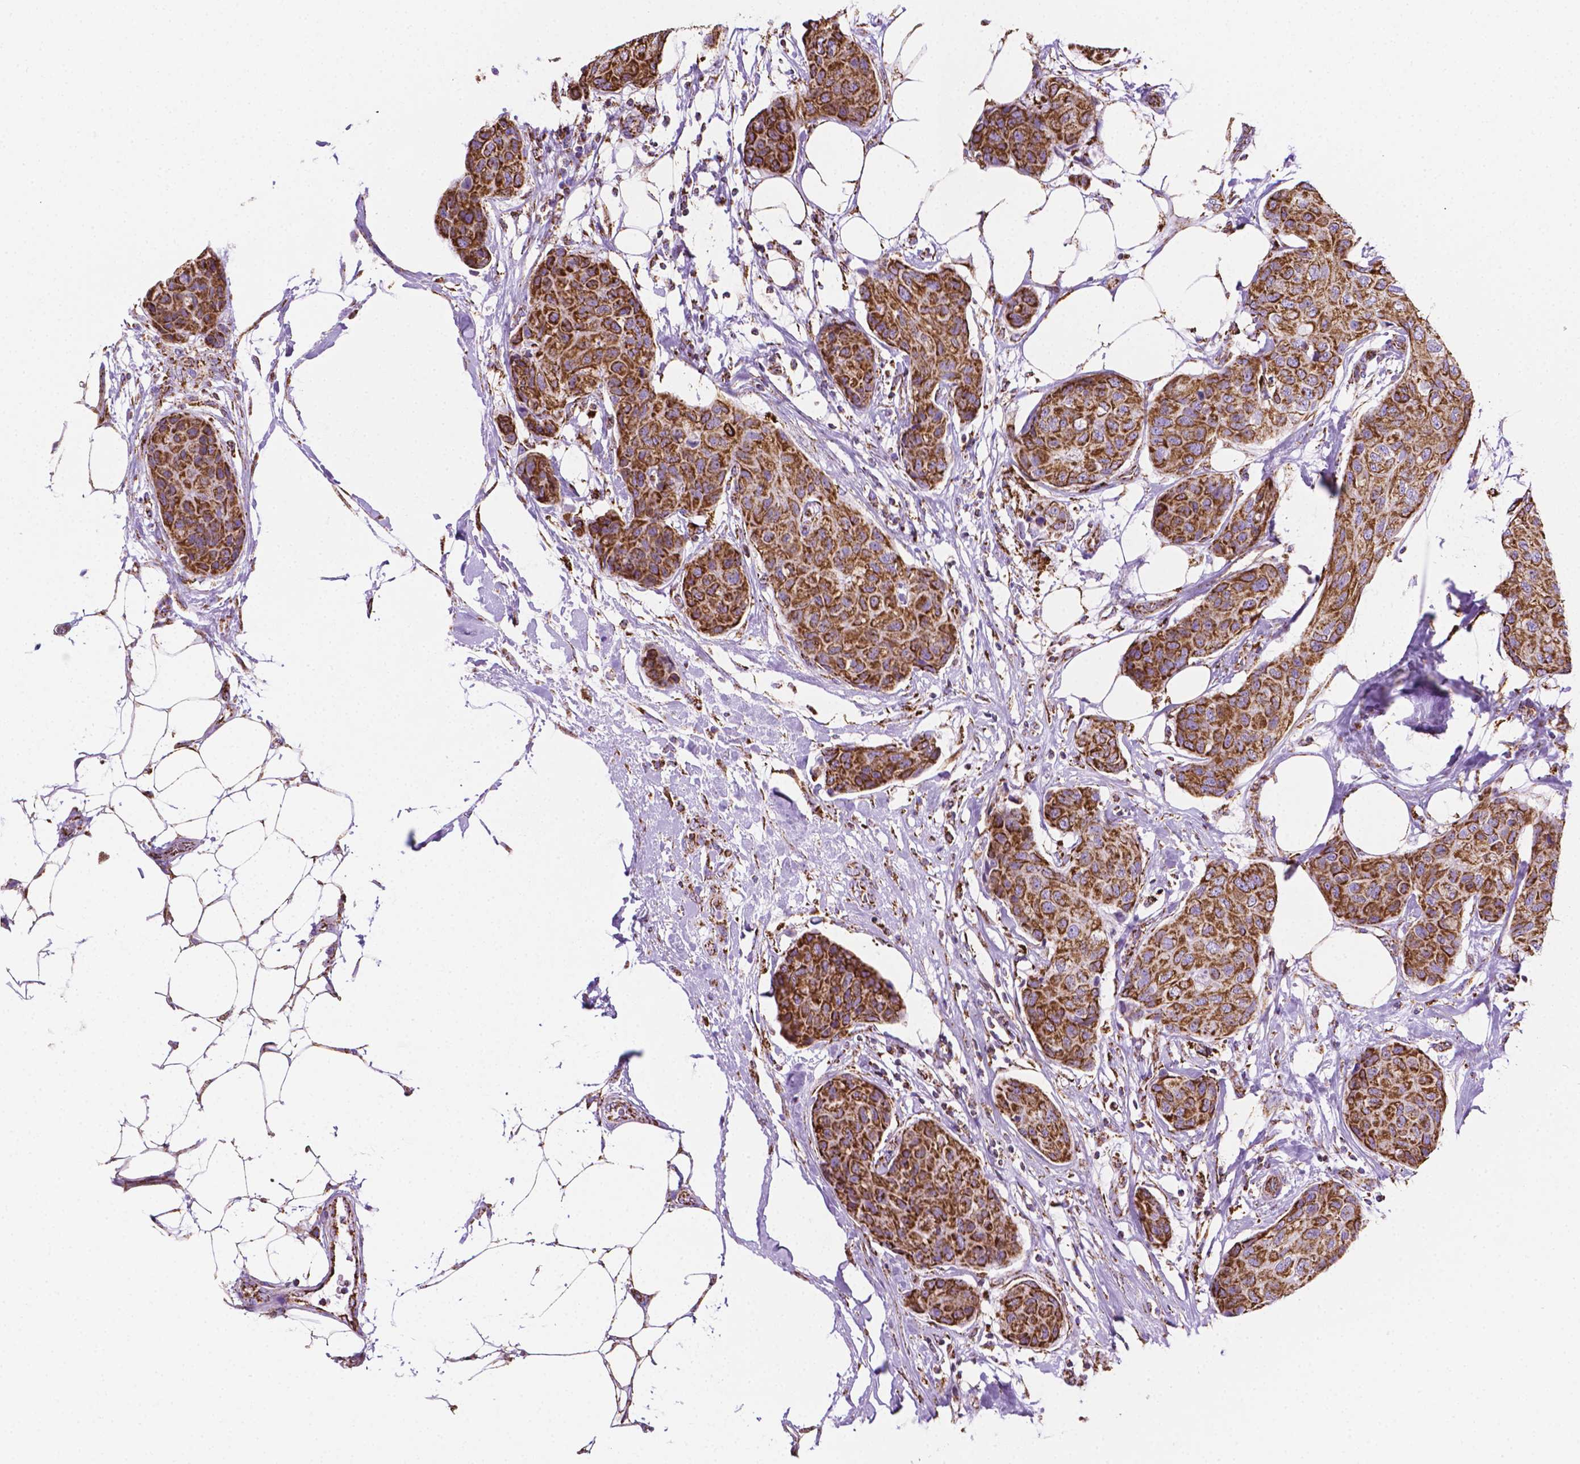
{"staining": {"intensity": "strong", "quantity": ">75%", "location": "cytoplasmic/membranous"}, "tissue": "breast cancer", "cell_type": "Tumor cells", "image_type": "cancer", "snomed": [{"axis": "morphology", "description": "Duct carcinoma"}, {"axis": "topography", "description": "Breast"}], "caption": "Immunohistochemistry (IHC) photomicrograph of breast infiltrating ductal carcinoma stained for a protein (brown), which shows high levels of strong cytoplasmic/membranous positivity in about >75% of tumor cells.", "gene": "RMDN3", "patient": {"sex": "female", "age": 80}}